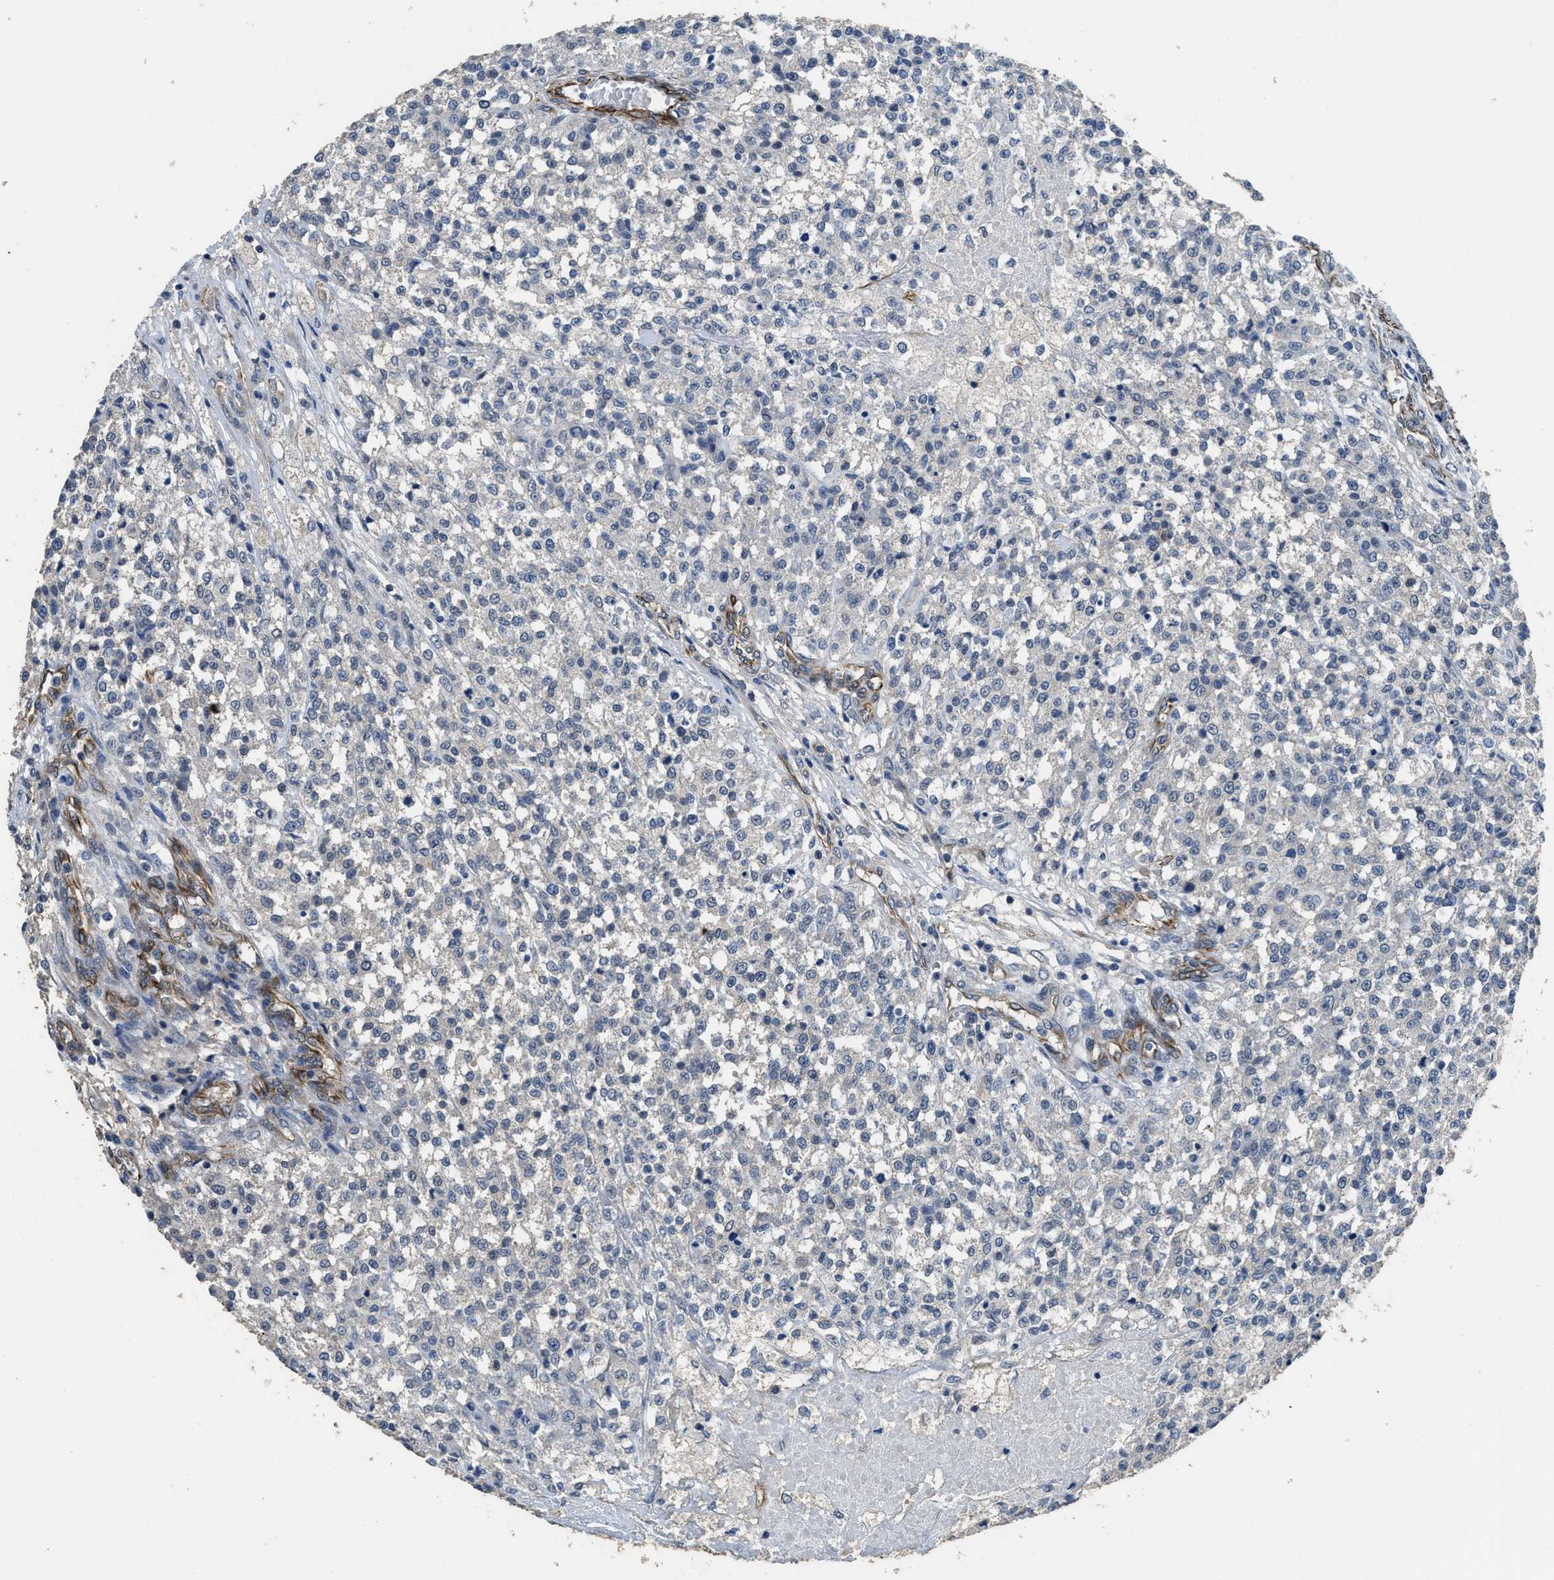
{"staining": {"intensity": "negative", "quantity": "none", "location": "none"}, "tissue": "testis cancer", "cell_type": "Tumor cells", "image_type": "cancer", "snomed": [{"axis": "morphology", "description": "Seminoma, NOS"}, {"axis": "topography", "description": "Testis"}], "caption": "A high-resolution histopathology image shows immunohistochemistry staining of testis cancer, which displays no significant expression in tumor cells.", "gene": "SYNM", "patient": {"sex": "male", "age": 59}}